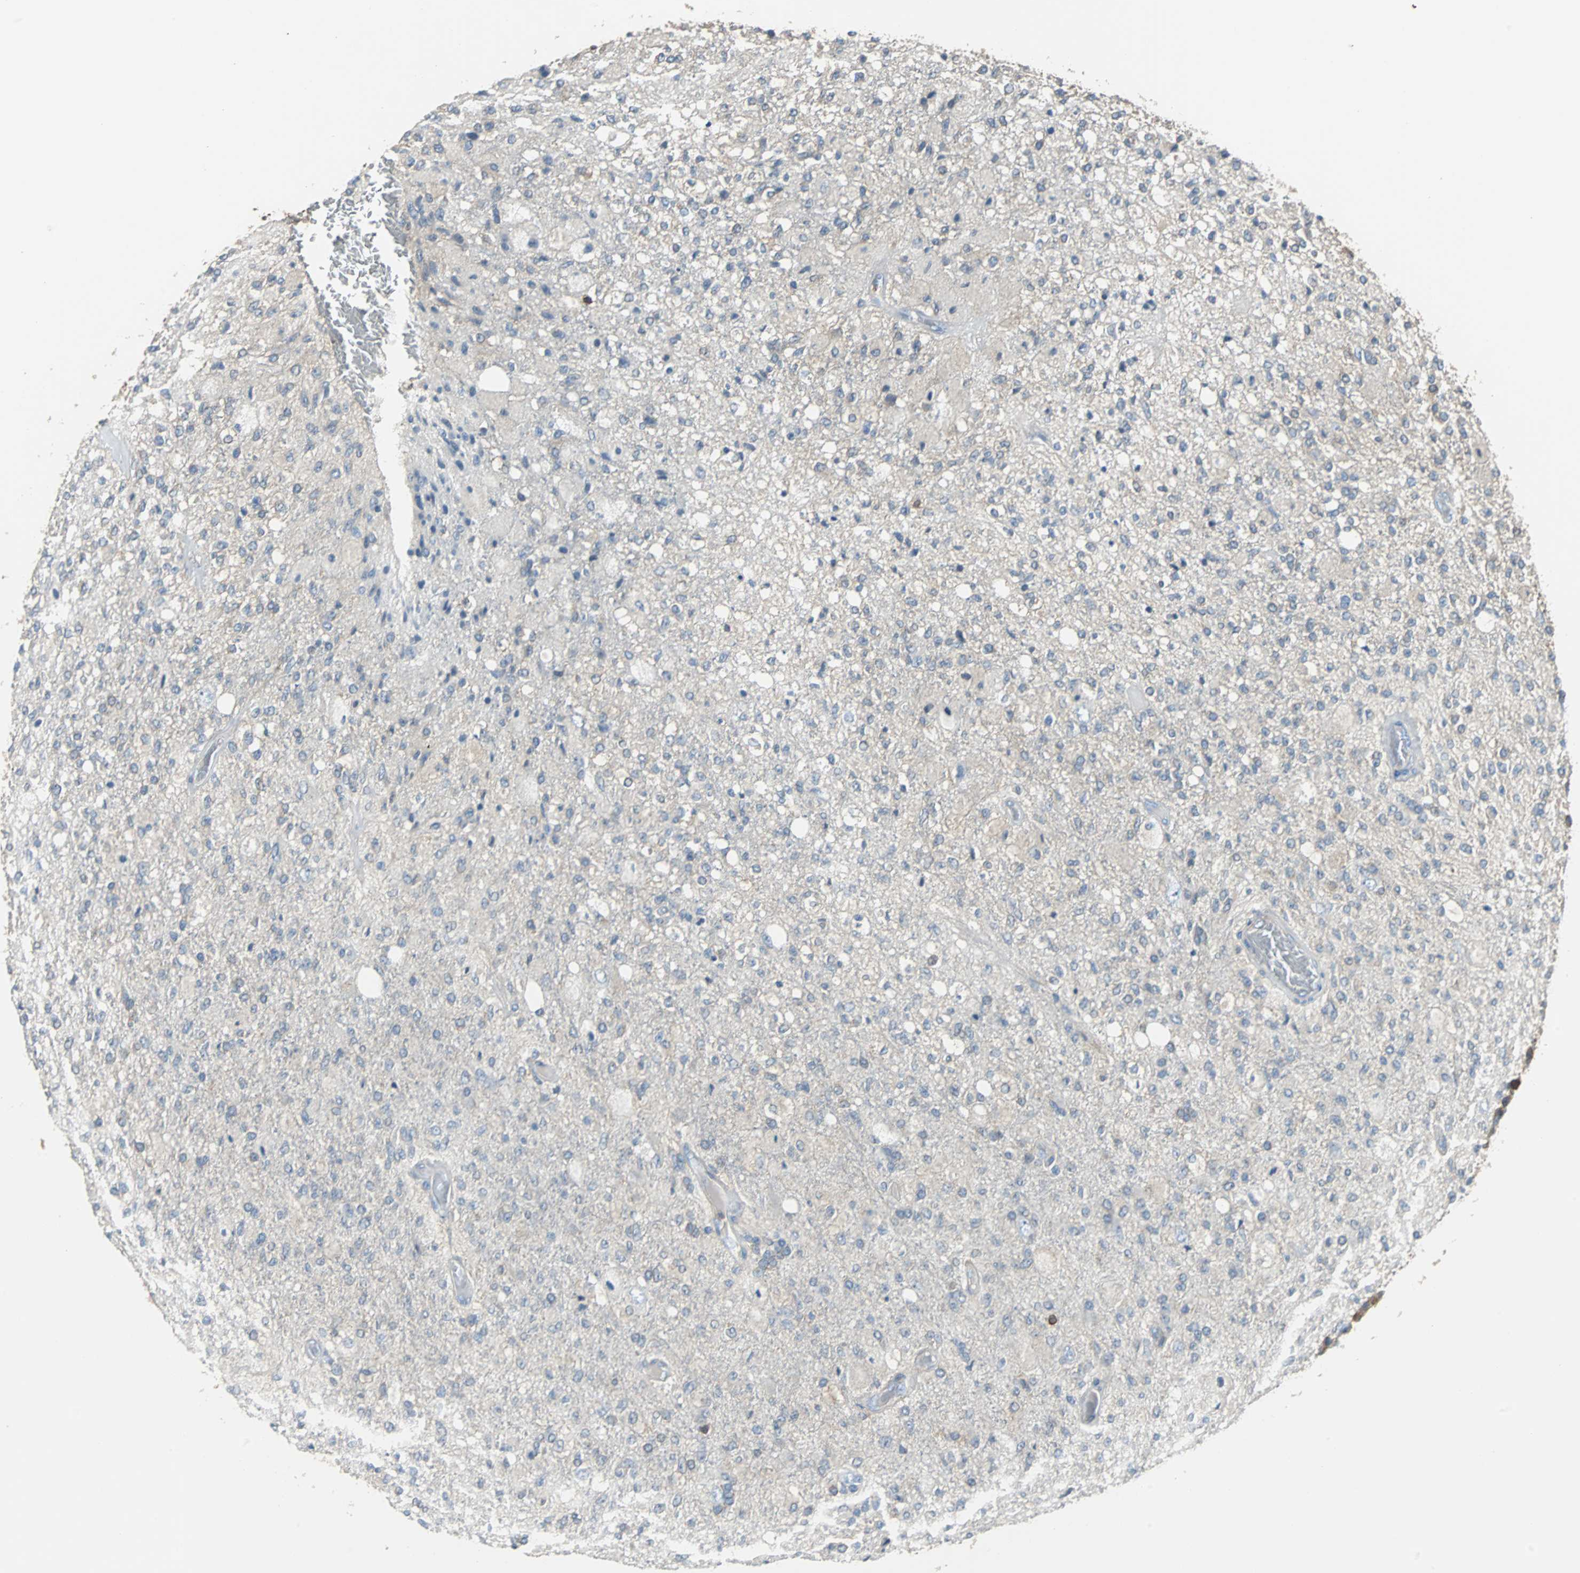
{"staining": {"intensity": "negative", "quantity": "none", "location": "none"}, "tissue": "glioma", "cell_type": "Tumor cells", "image_type": "cancer", "snomed": [{"axis": "morphology", "description": "Normal tissue, NOS"}, {"axis": "morphology", "description": "Glioma, malignant, High grade"}, {"axis": "topography", "description": "Cerebral cortex"}], "caption": "Immunohistochemistry (IHC) of glioma shows no positivity in tumor cells. (Immunohistochemistry (IHC), brightfield microscopy, high magnification).", "gene": "TSC22D4", "patient": {"sex": "male", "age": 77}}